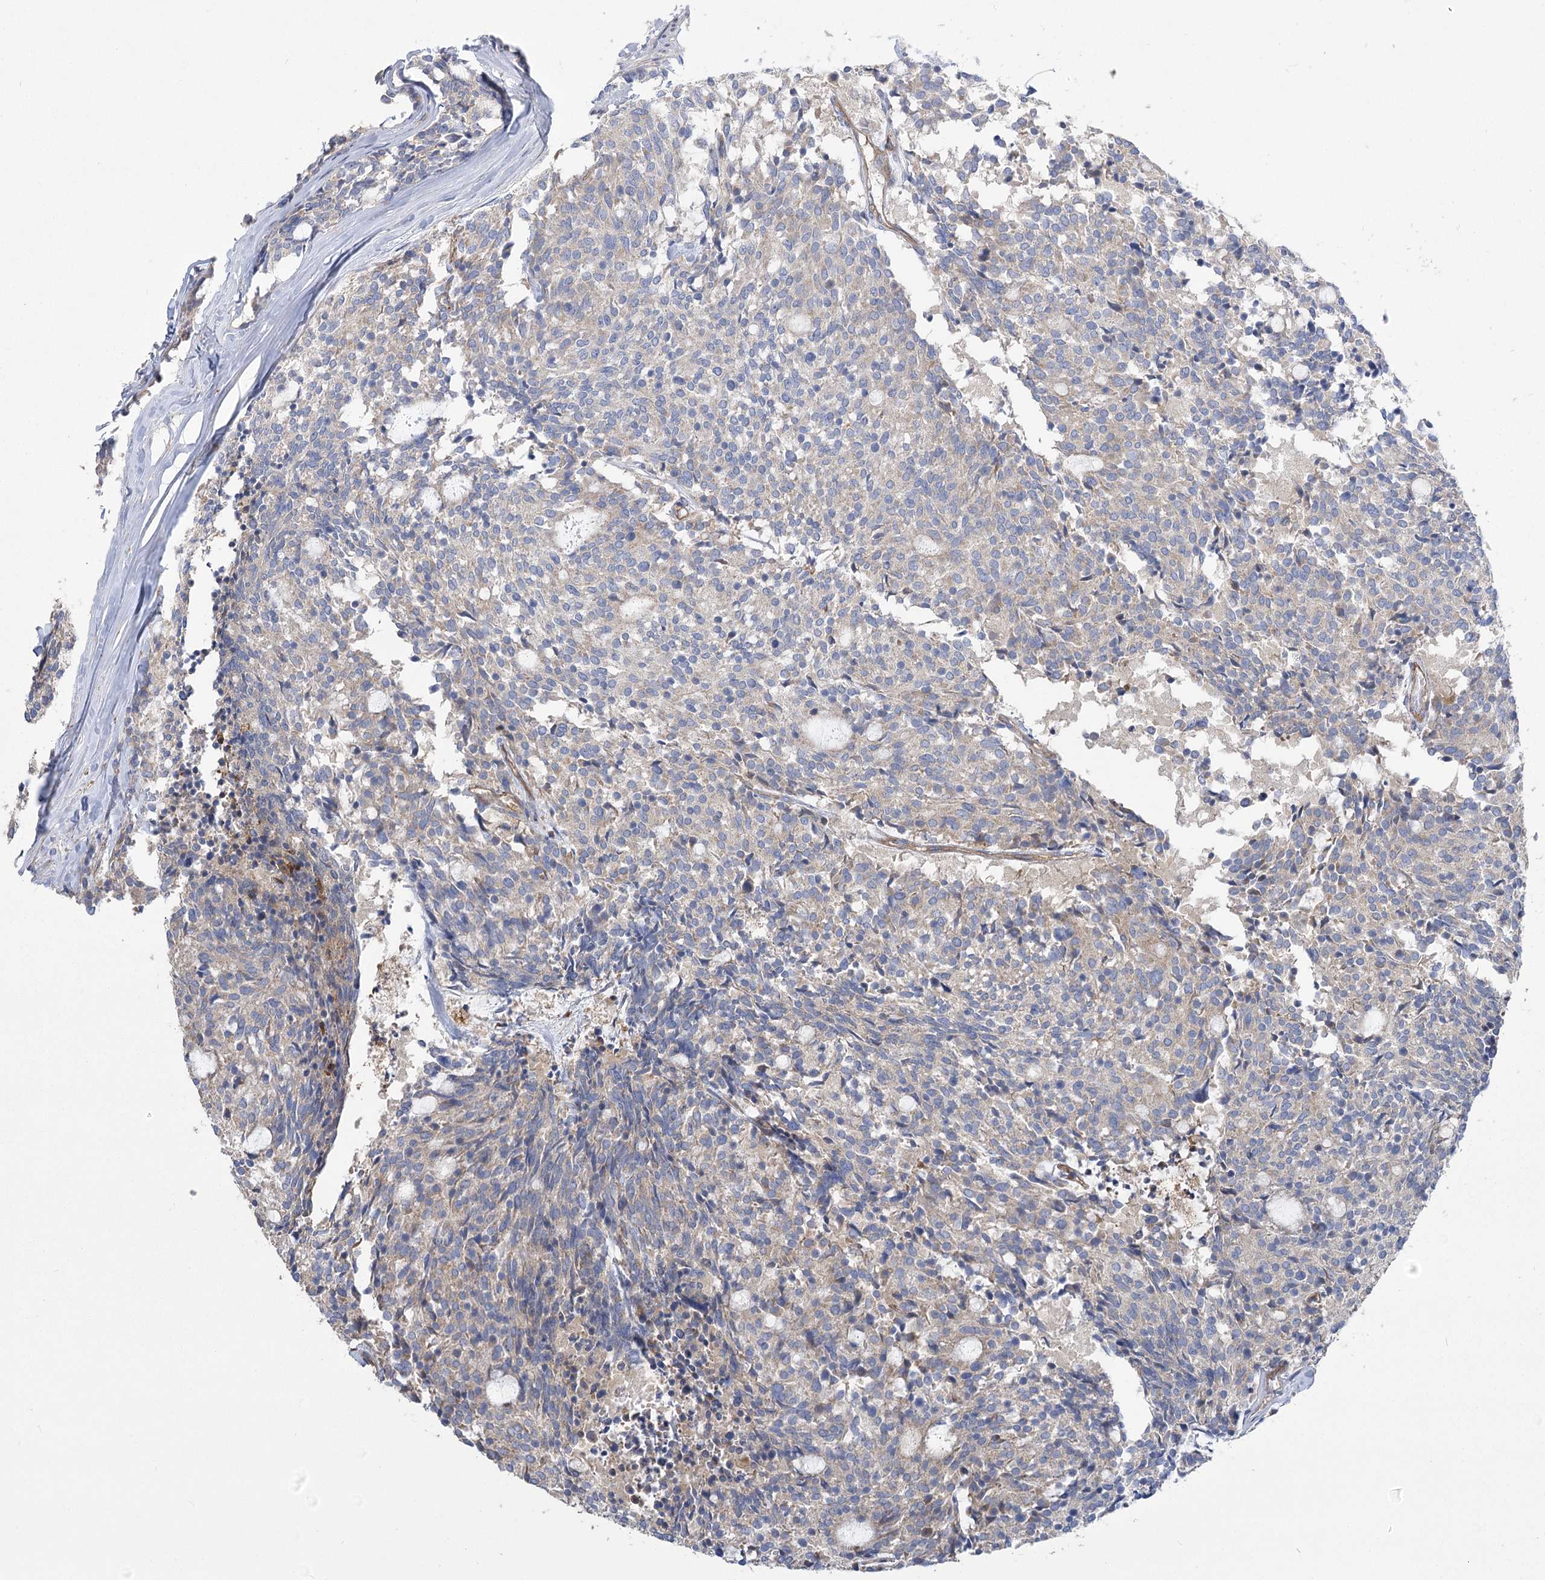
{"staining": {"intensity": "negative", "quantity": "none", "location": "none"}, "tissue": "carcinoid", "cell_type": "Tumor cells", "image_type": "cancer", "snomed": [{"axis": "morphology", "description": "Carcinoid, malignant, NOS"}, {"axis": "topography", "description": "Pancreas"}], "caption": "Human carcinoid (malignant) stained for a protein using immunohistochemistry displays no expression in tumor cells.", "gene": "RMDN2", "patient": {"sex": "female", "age": 54}}